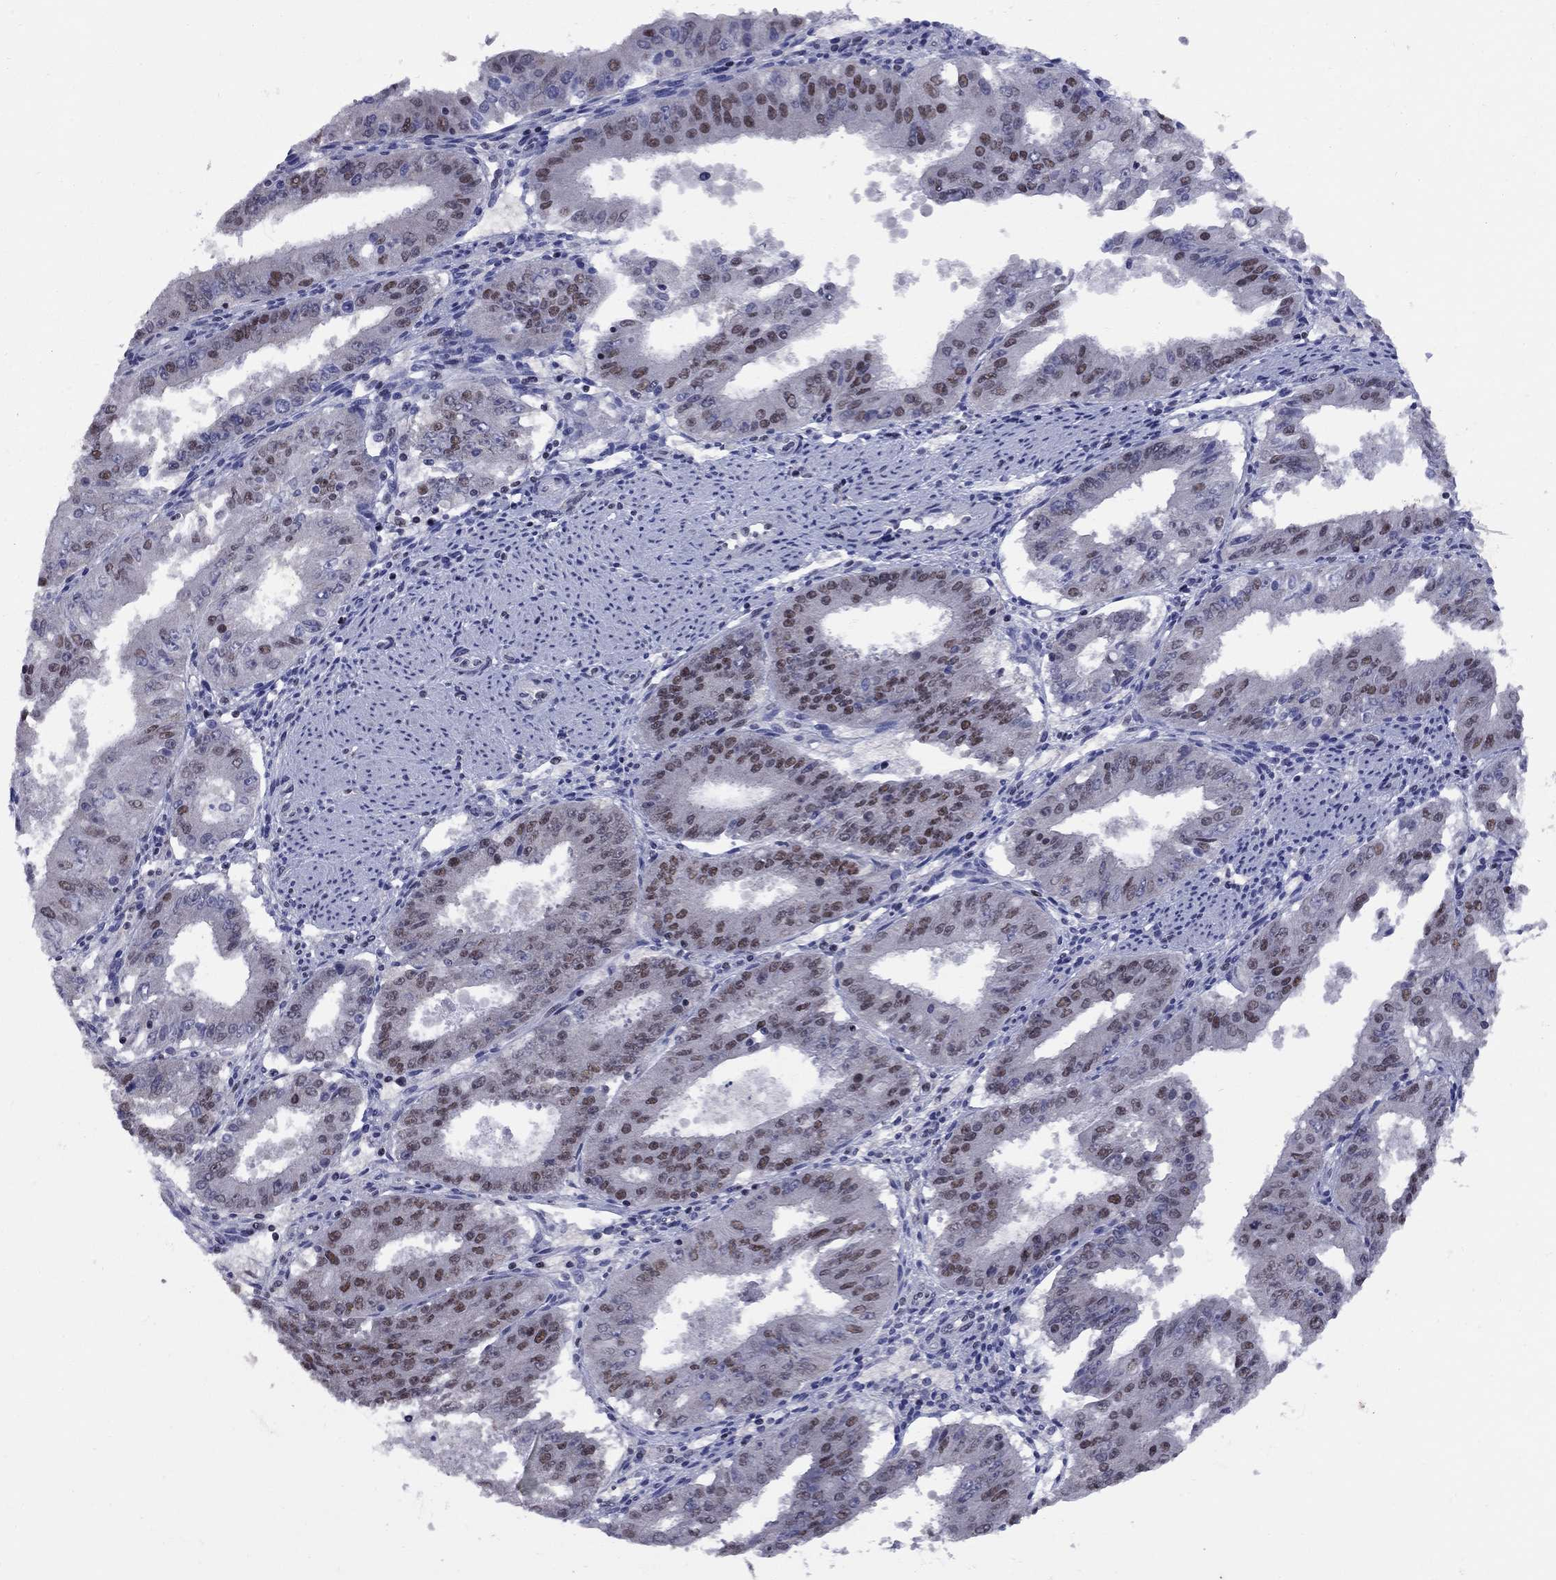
{"staining": {"intensity": "moderate", "quantity": "25%-75%", "location": "nuclear"}, "tissue": "ovarian cancer", "cell_type": "Tumor cells", "image_type": "cancer", "snomed": [{"axis": "morphology", "description": "Carcinoma, endometroid"}, {"axis": "topography", "description": "Ovary"}], "caption": "Ovarian cancer was stained to show a protein in brown. There is medium levels of moderate nuclear expression in about 25%-75% of tumor cells. The protein is stained brown, and the nuclei are stained in blue (DAB IHC with brightfield microscopy, high magnification).", "gene": "TAF9", "patient": {"sex": "female", "age": 42}}